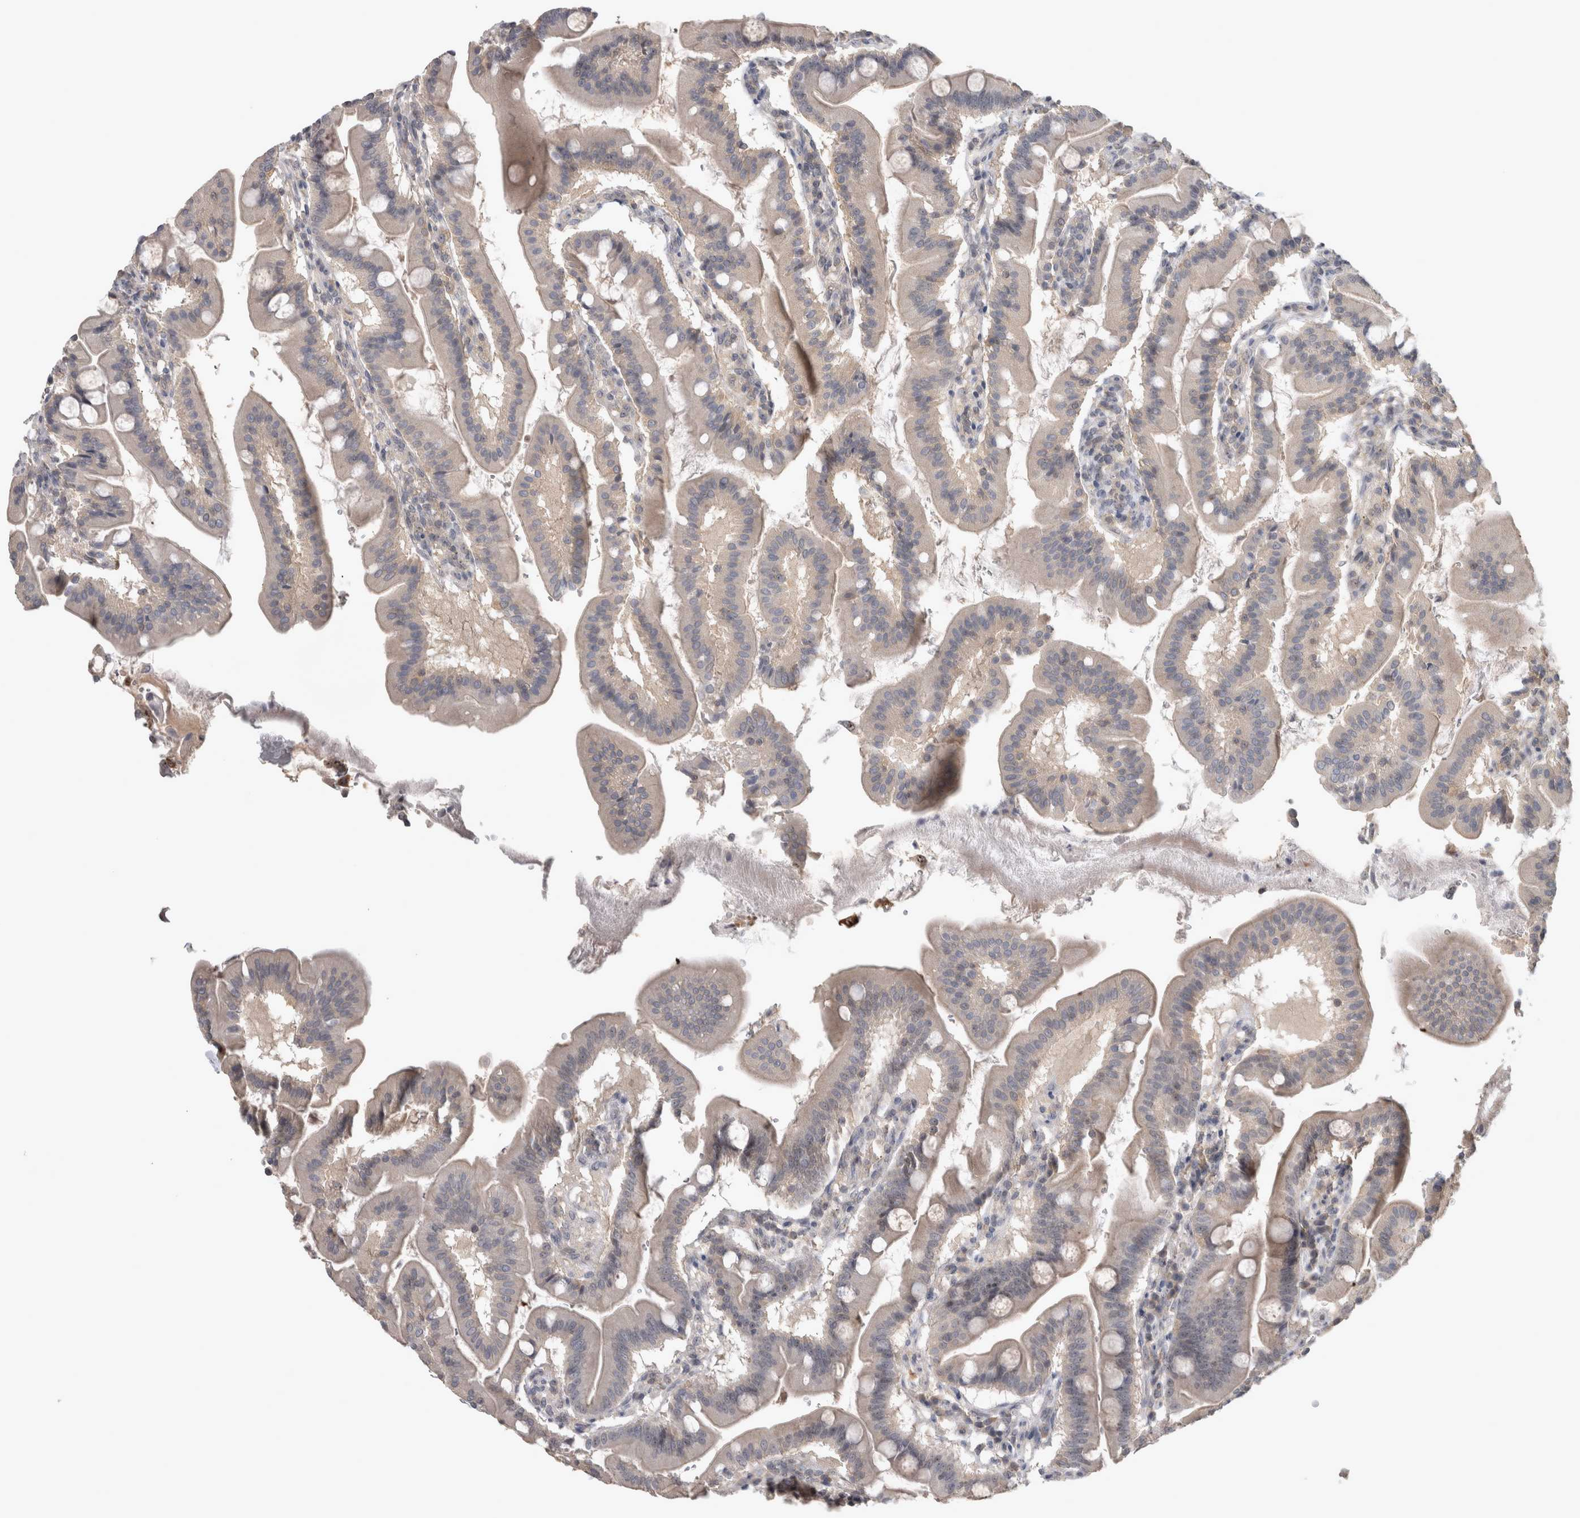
{"staining": {"intensity": "moderate", "quantity": "25%-75%", "location": "cytoplasmic/membranous,nuclear"}, "tissue": "duodenum", "cell_type": "Glandular cells", "image_type": "normal", "snomed": [{"axis": "morphology", "description": "Normal tissue, NOS"}, {"axis": "morphology", "description": "Adenocarcinoma, NOS"}, {"axis": "topography", "description": "Pancreas"}, {"axis": "topography", "description": "Duodenum"}], "caption": "Moderate cytoplasmic/membranous,nuclear protein positivity is identified in about 25%-75% of glandular cells in duodenum.", "gene": "RBM28", "patient": {"sex": "male", "age": 50}}